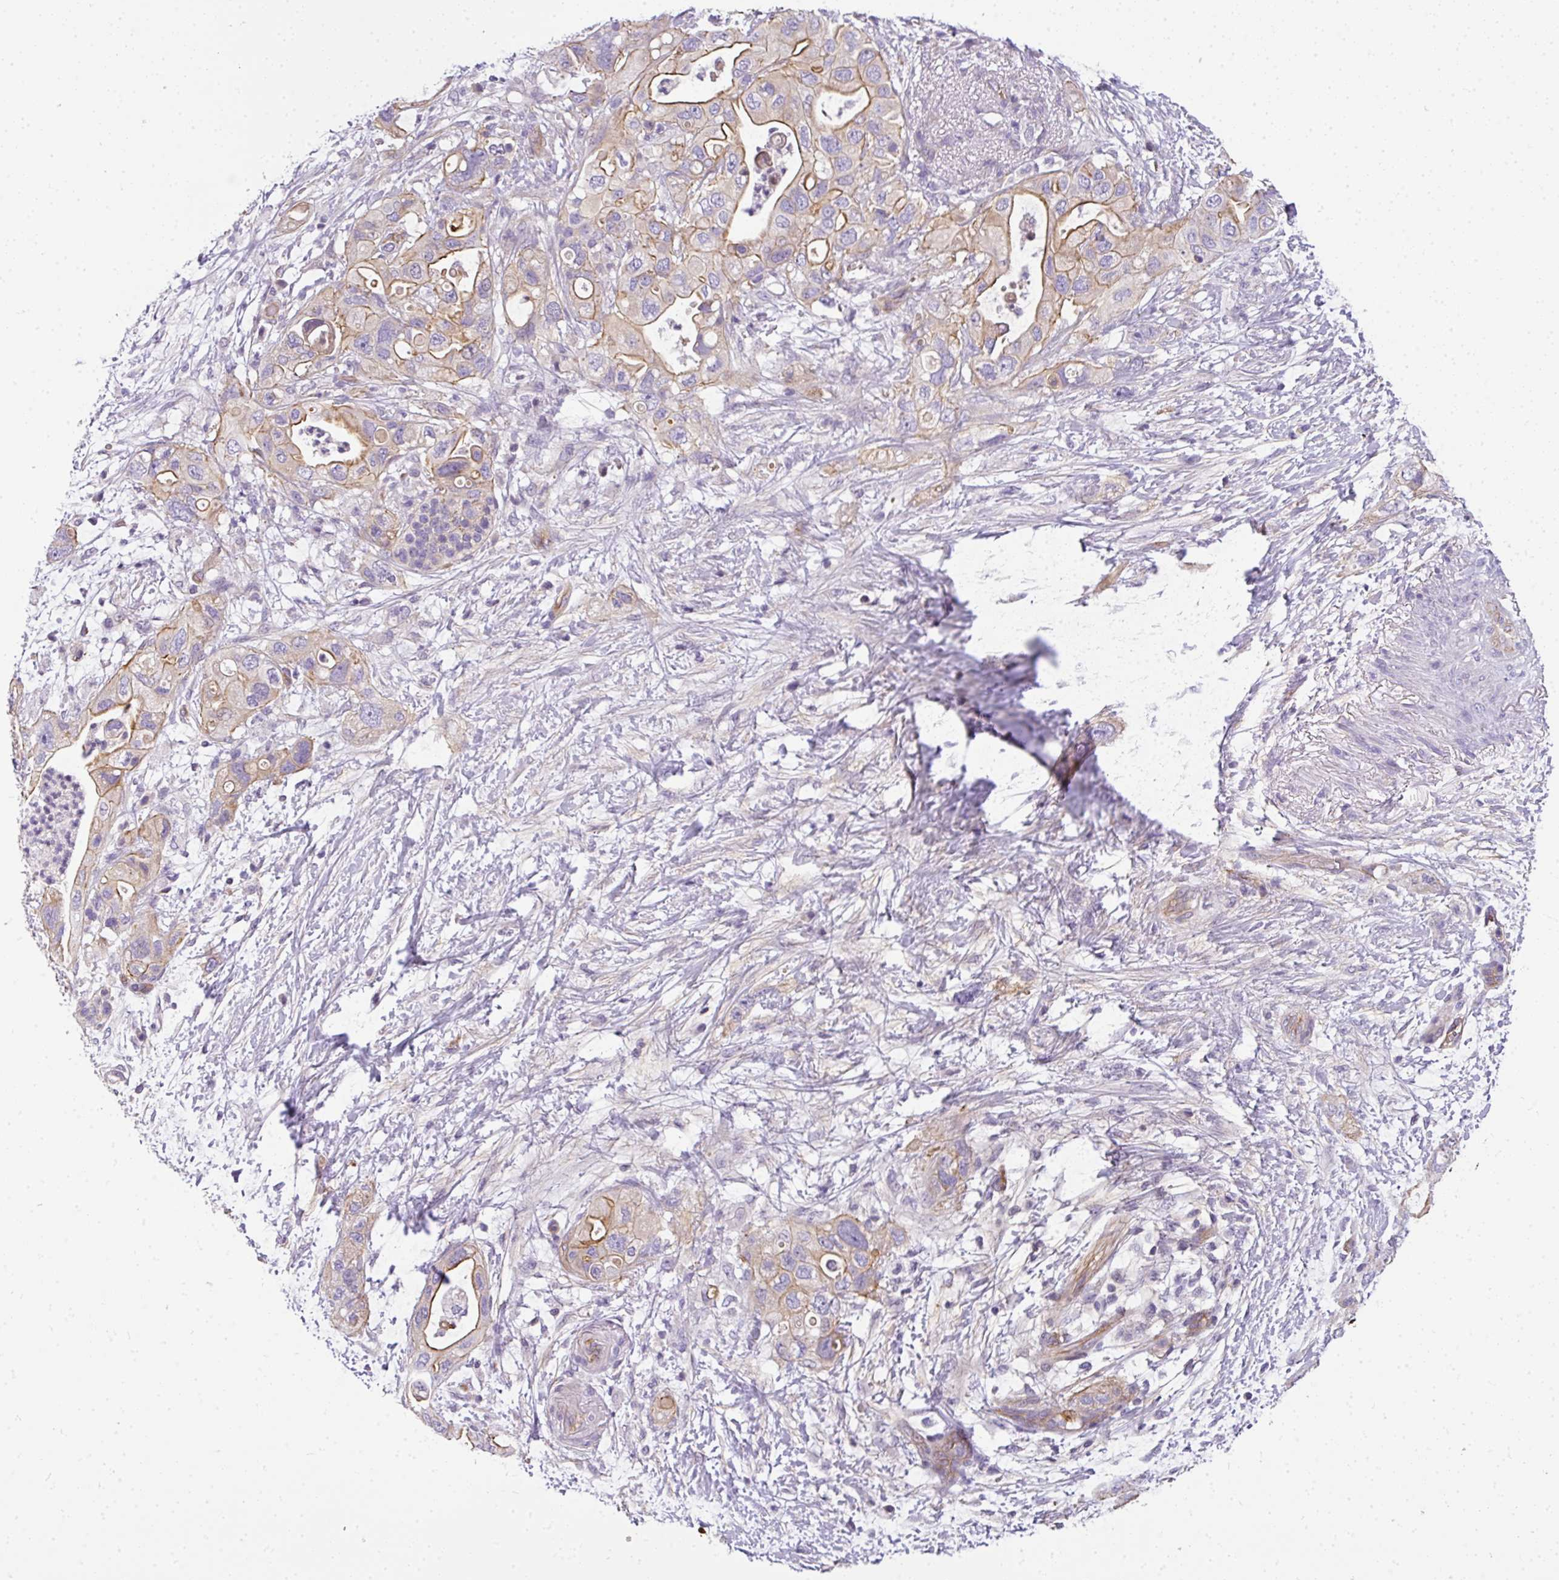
{"staining": {"intensity": "moderate", "quantity": "25%-75%", "location": "cytoplasmic/membranous"}, "tissue": "pancreatic cancer", "cell_type": "Tumor cells", "image_type": "cancer", "snomed": [{"axis": "morphology", "description": "Adenocarcinoma, NOS"}, {"axis": "topography", "description": "Pancreas"}], "caption": "About 25%-75% of tumor cells in human pancreatic cancer (adenocarcinoma) display moderate cytoplasmic/membranous protein positivity as visualized by brown immunohistochemical staining.", "gene": "OR11H4", "patient": {"sex": "female", "age": 72}}